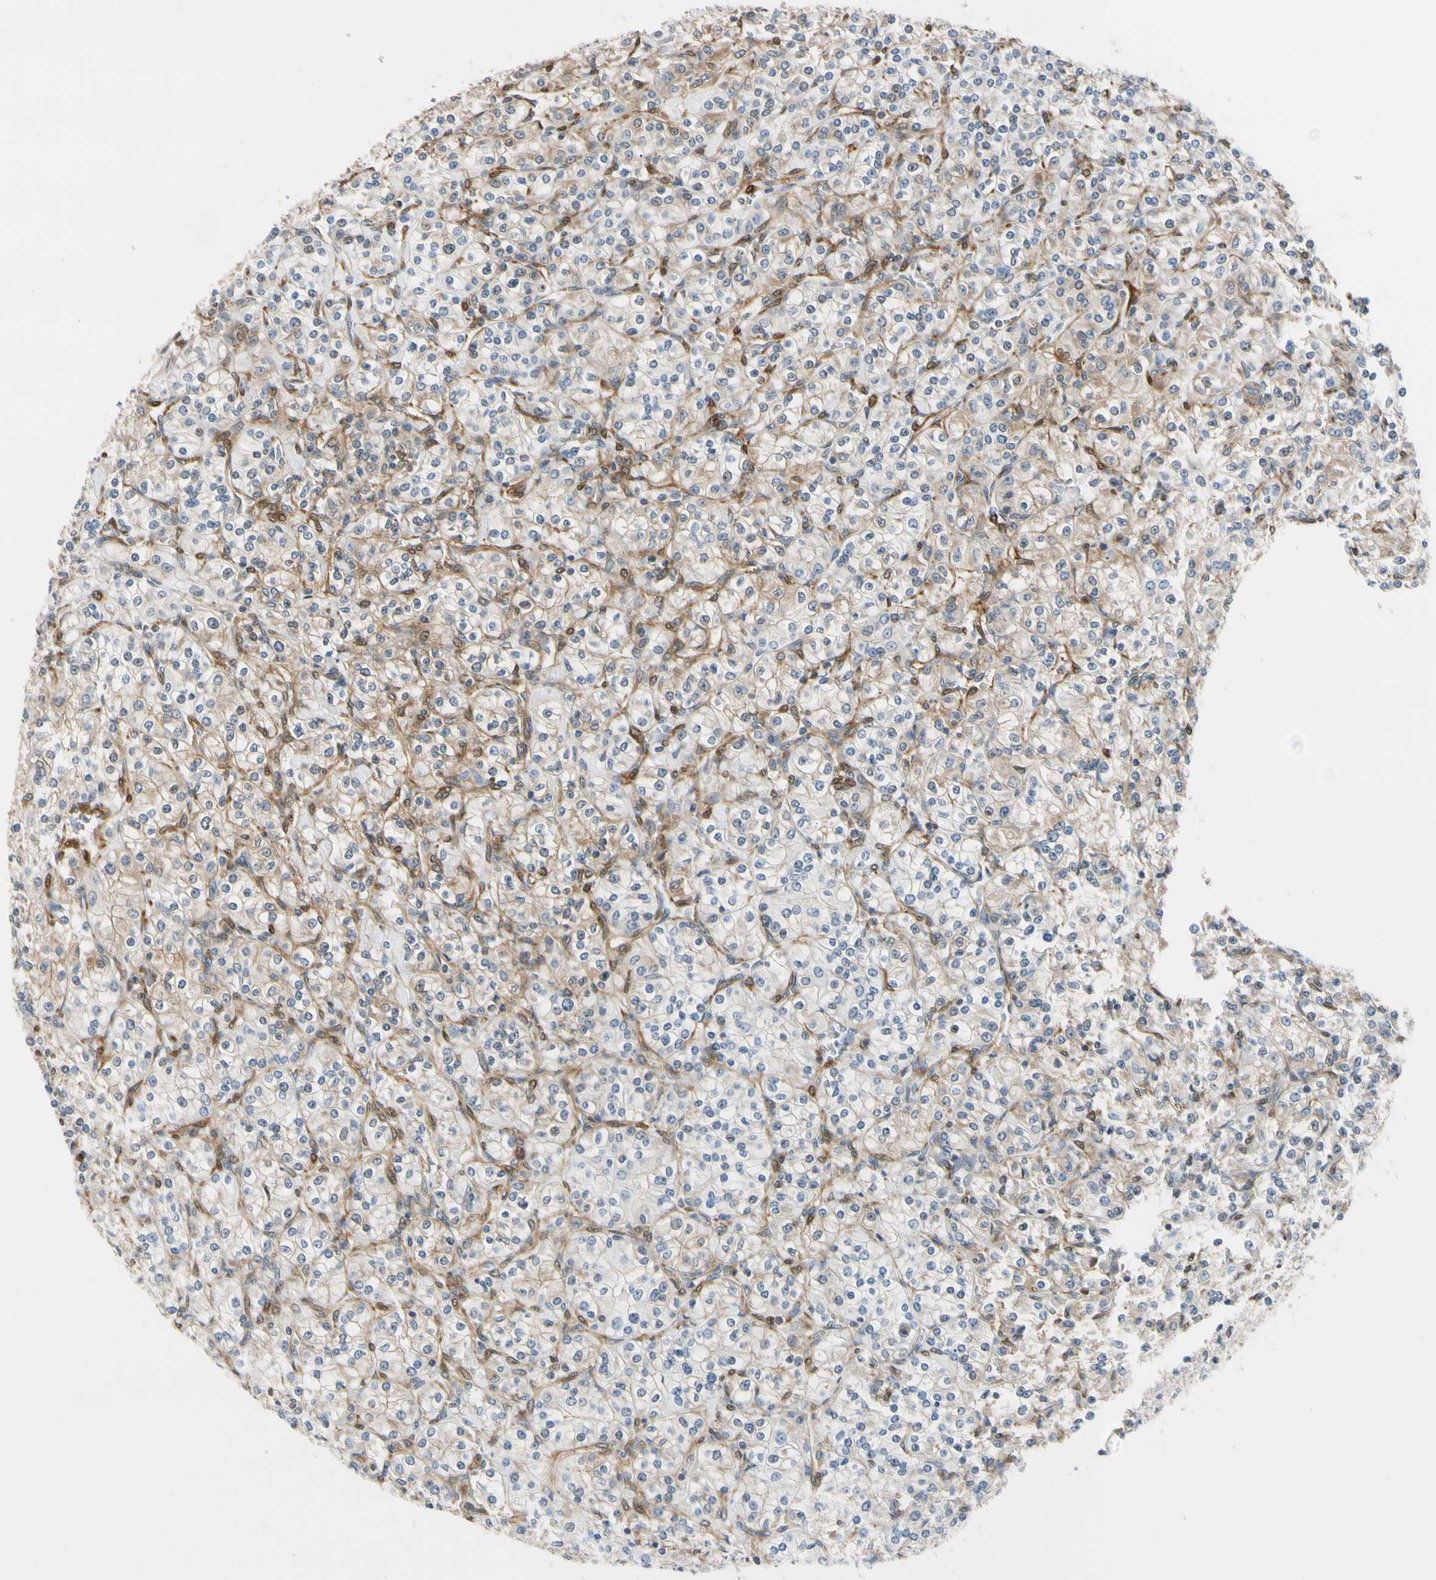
{"staining": {"intensity": "weak", "quantity": ">75%", "location": "cytoplasmic/membranous"}, "tissue": "renal cancer", "cell_type": "Tumor cells", "image_type": "cancer", "snomed": [{"axis": "morphology", "description": "Adenocarcinoma, NOS"}, {"axis": "topography", "description": "Kidney"}], "caption": "Immunohistochemistry staining of renal cancer, which demonstrates low levels of weak cytoplasmic/membranous staining in about >75% of tumor cells indicating weak cytoplasmic/membranous protein expression. The staining was performed using DAB (brown) for protein detection and nuclei were counterstained in hematoxylin (blue).", "gene": "RASGRF1", "patient": {"sex": "male", "age": 77}}